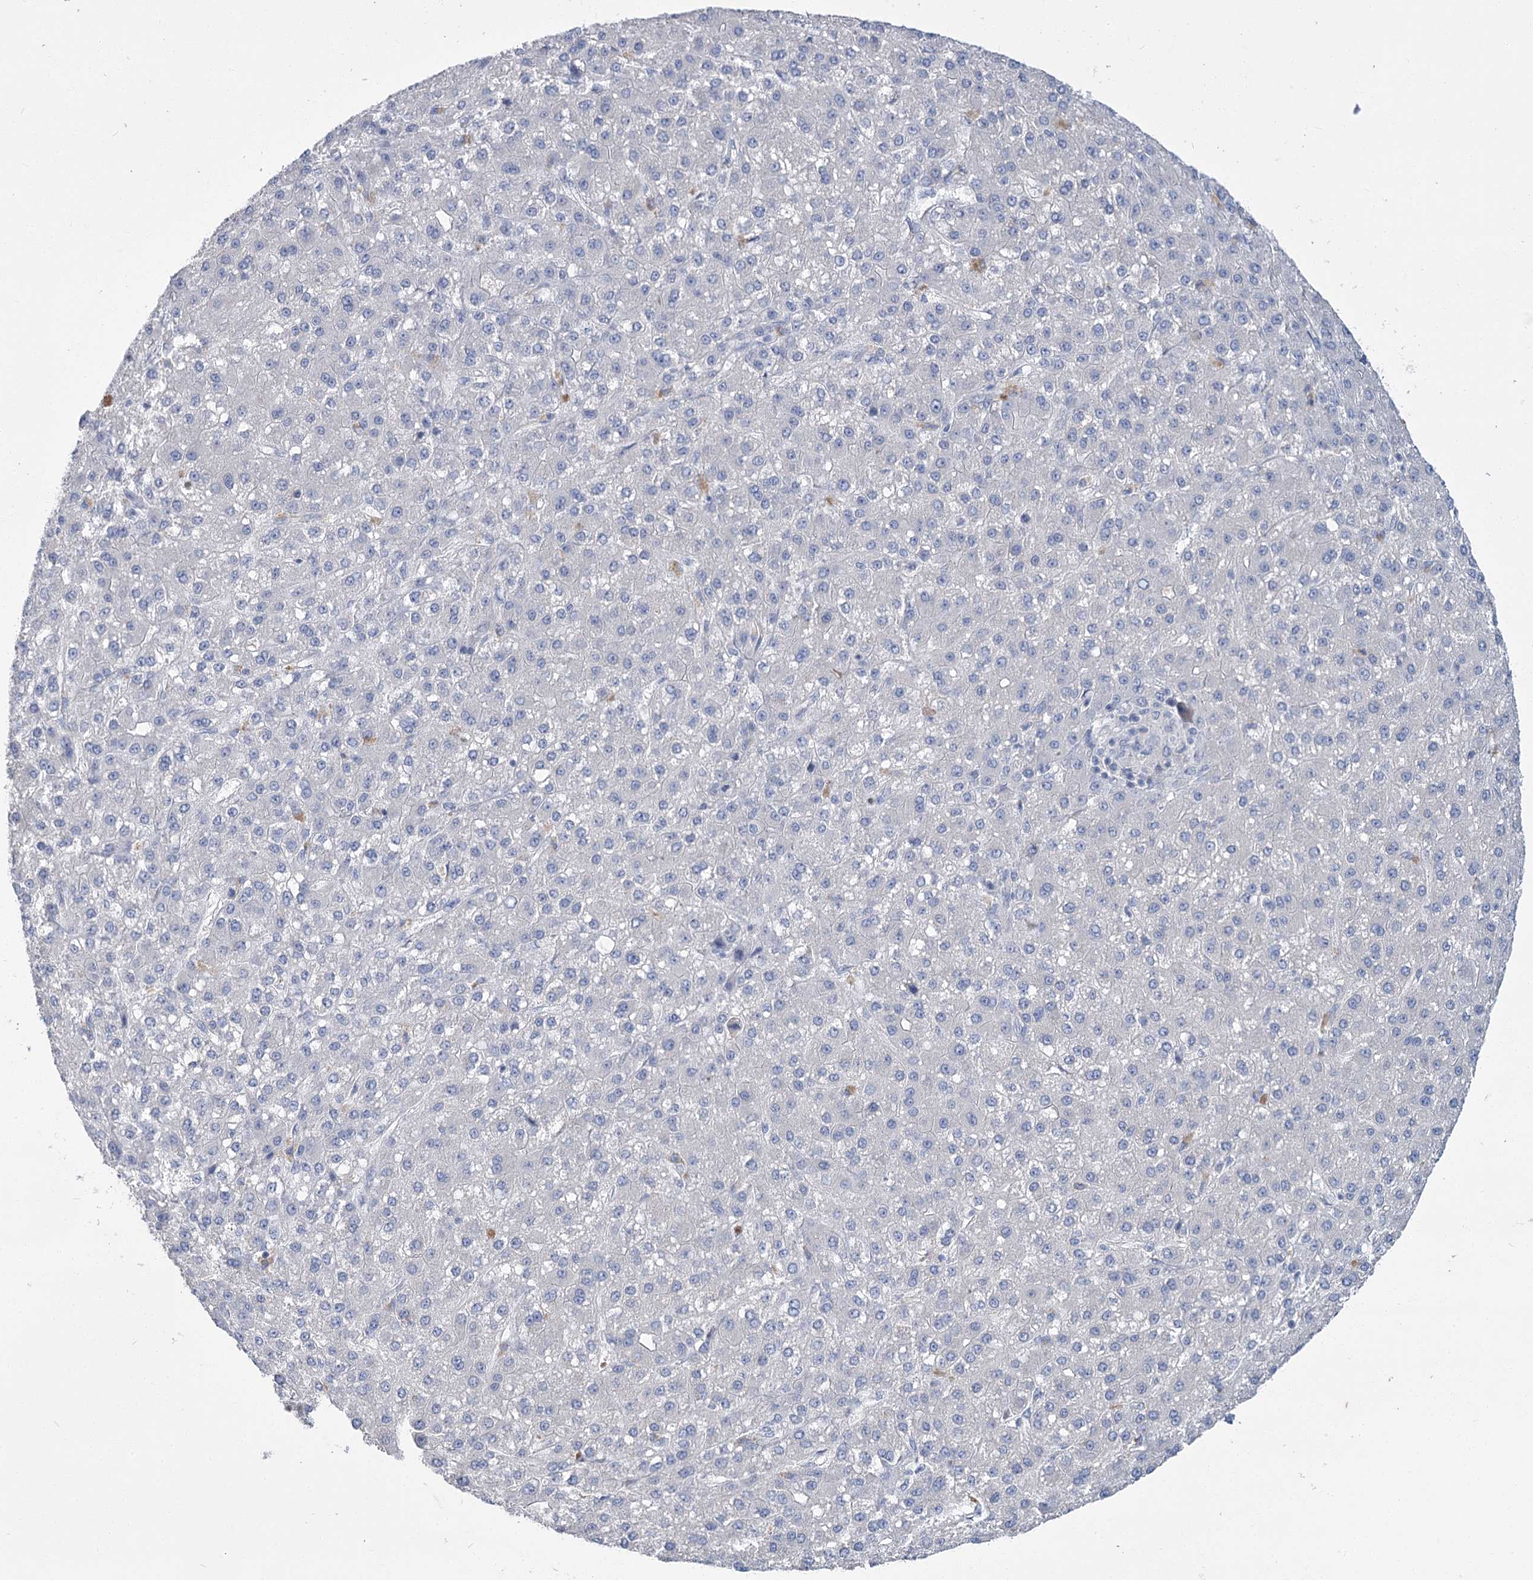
{"staining": {"intensity": "negative", "quantity": "none", "location": "none"}, "tissue": "liver cancer", "cell_type": "Tumor cells", "image_type": "cancer", "snomed": [{"axis": "morphology", "description": "Carcinoma, Hepatocellular, NOS"}, {"axis": "topography", "description": "Liver"}], "caption": "The micrograph displays no staining of tumor cells in liver cancer (hepatocellular carcinoma). (IHC, brightfield microscopy, high magnification).", "gene": "SLC9A3", "patient": {"sex": "male", "age": 67}}